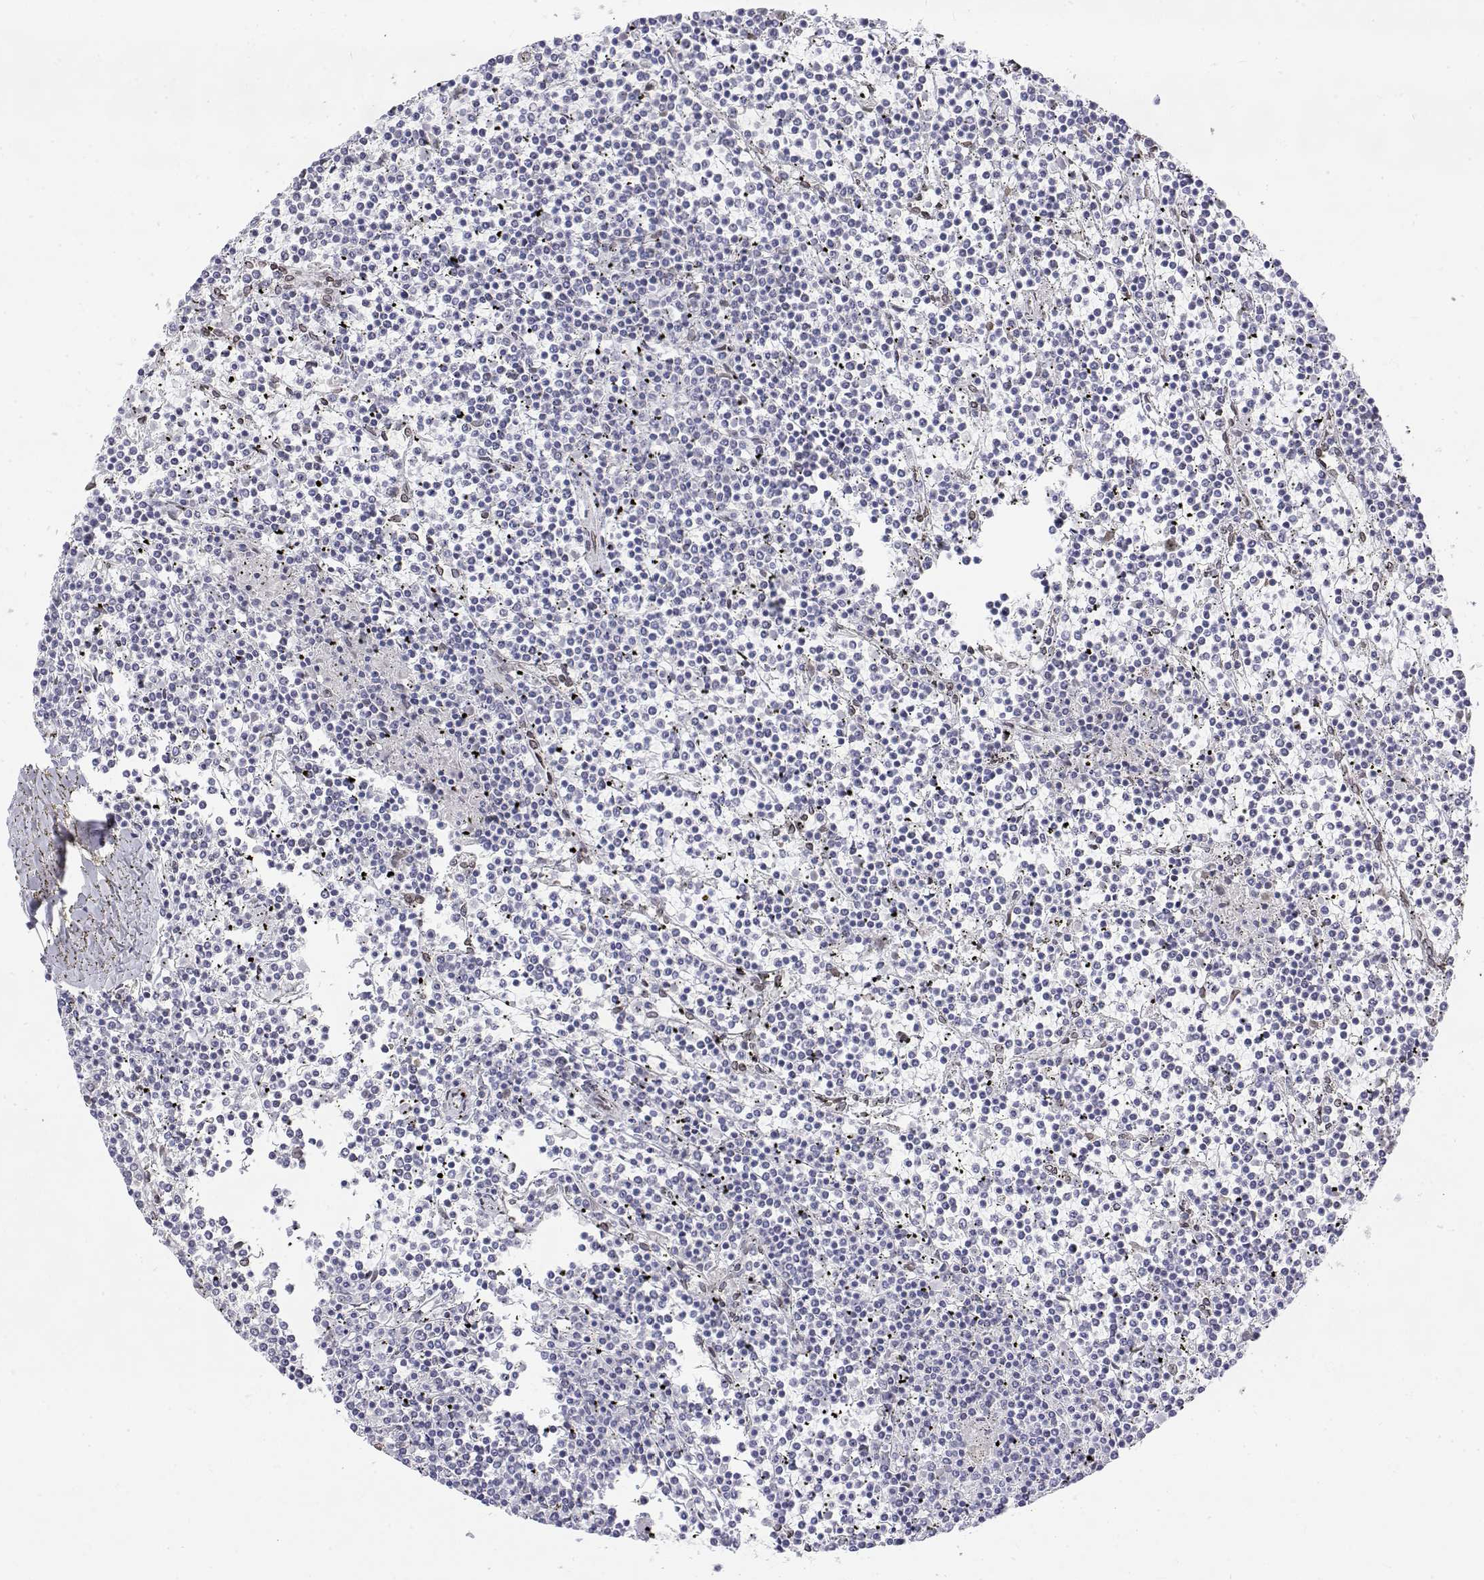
{"staining": {"intensity": "negative", "quantity": "none", "location": "none"}, "tissue": "lymphoma", "cell_type": "Tumor cells", "image_type": "cancer", "snomed": [{"axis": "morphology", "description": "Malignant lymphoma, non-Hodgkin's type, Low grade"}, {"axis": "topography", "description": "Spleen"}], "caption": "Tumor cells are negative for brown protein staining in low-grade malignant lymphoma, non-Hodgkin's type.", "gene": "ZNF532", "patient": {"sex": "female", "age": 19}}